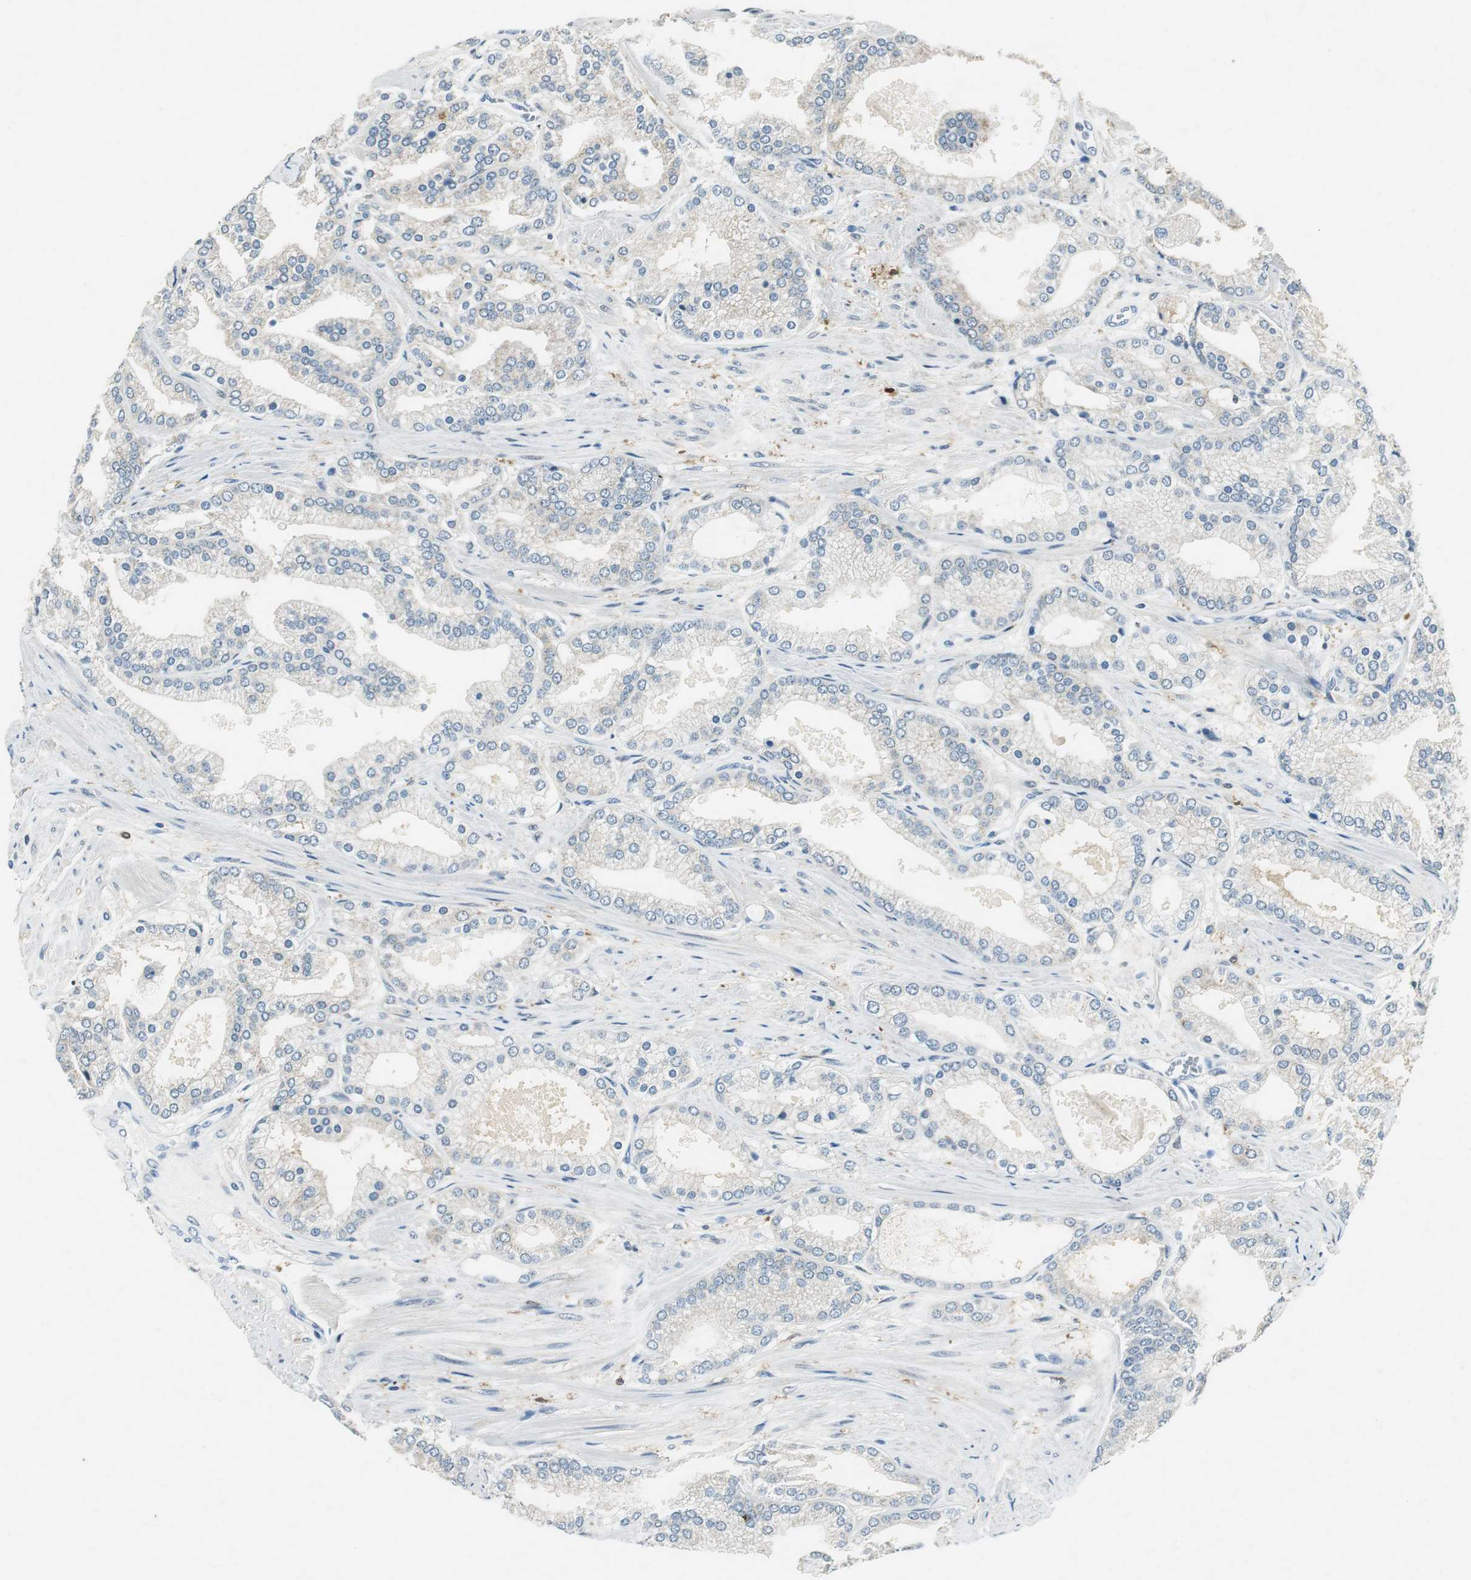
{"staining": {"intensity": "negative", "quantity": "none", "location": "none"}, "tissue": "prostate cancer", "cell_type": "Tumor cells", "image_type": "cancer", "snomed": [{"axis": "morphology", "description": "Adenocarcinoma, High grade"}, {"axis": "topography", "description": "Prostate"}], "caption": "An immunohistochemistry photomicrograph of high-grade adenocarcinoma (prostate) is shown. There is no staining in tumor cells of high-grade adenocarcinoma (prostate).", "gene": "ME1", "patient": {"sex": "male", "age": 61}}